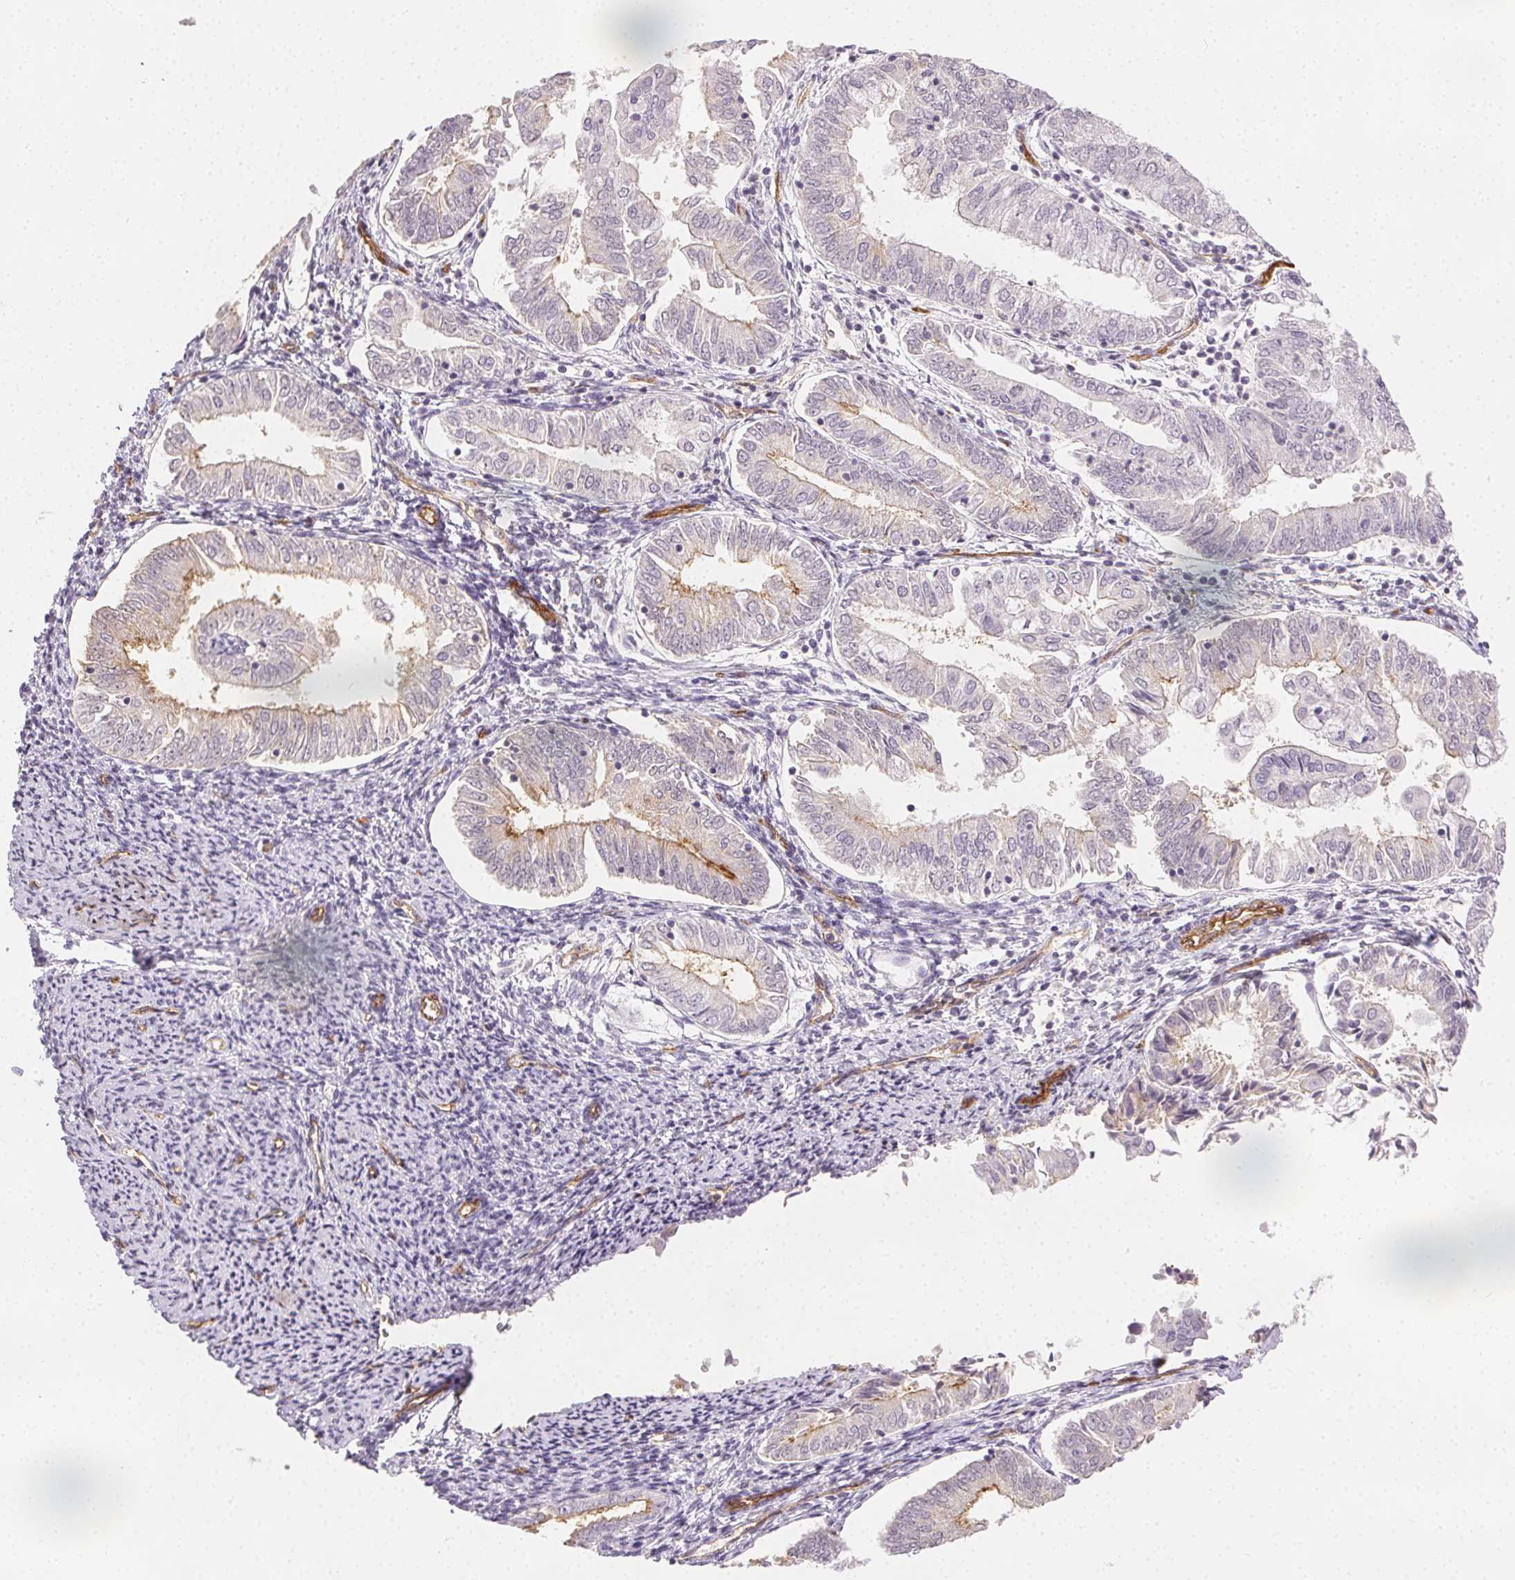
{"staining": {"intensity": "weak", "quantity": "<25%", "location": "cytoplasmic/membranous"}, "tissue": "endometrial cancer", "cell_type": "Tumor cells", "image_type": "cancer", "snomed": [{"axis": "morphology", "description": "Adenocarcinoma, NOS"}, {"axis": "topography", "description": "Endometrium"}], "caption": "This image is of adenocarcinoma (endometrial) stained with immunohistochemistry to label a protein in brown with the nuclei are counter-stained blue. There is no expression in tumor cells.", "gene": "PODXL", "patient": {"sex": "female", "age": 55}}